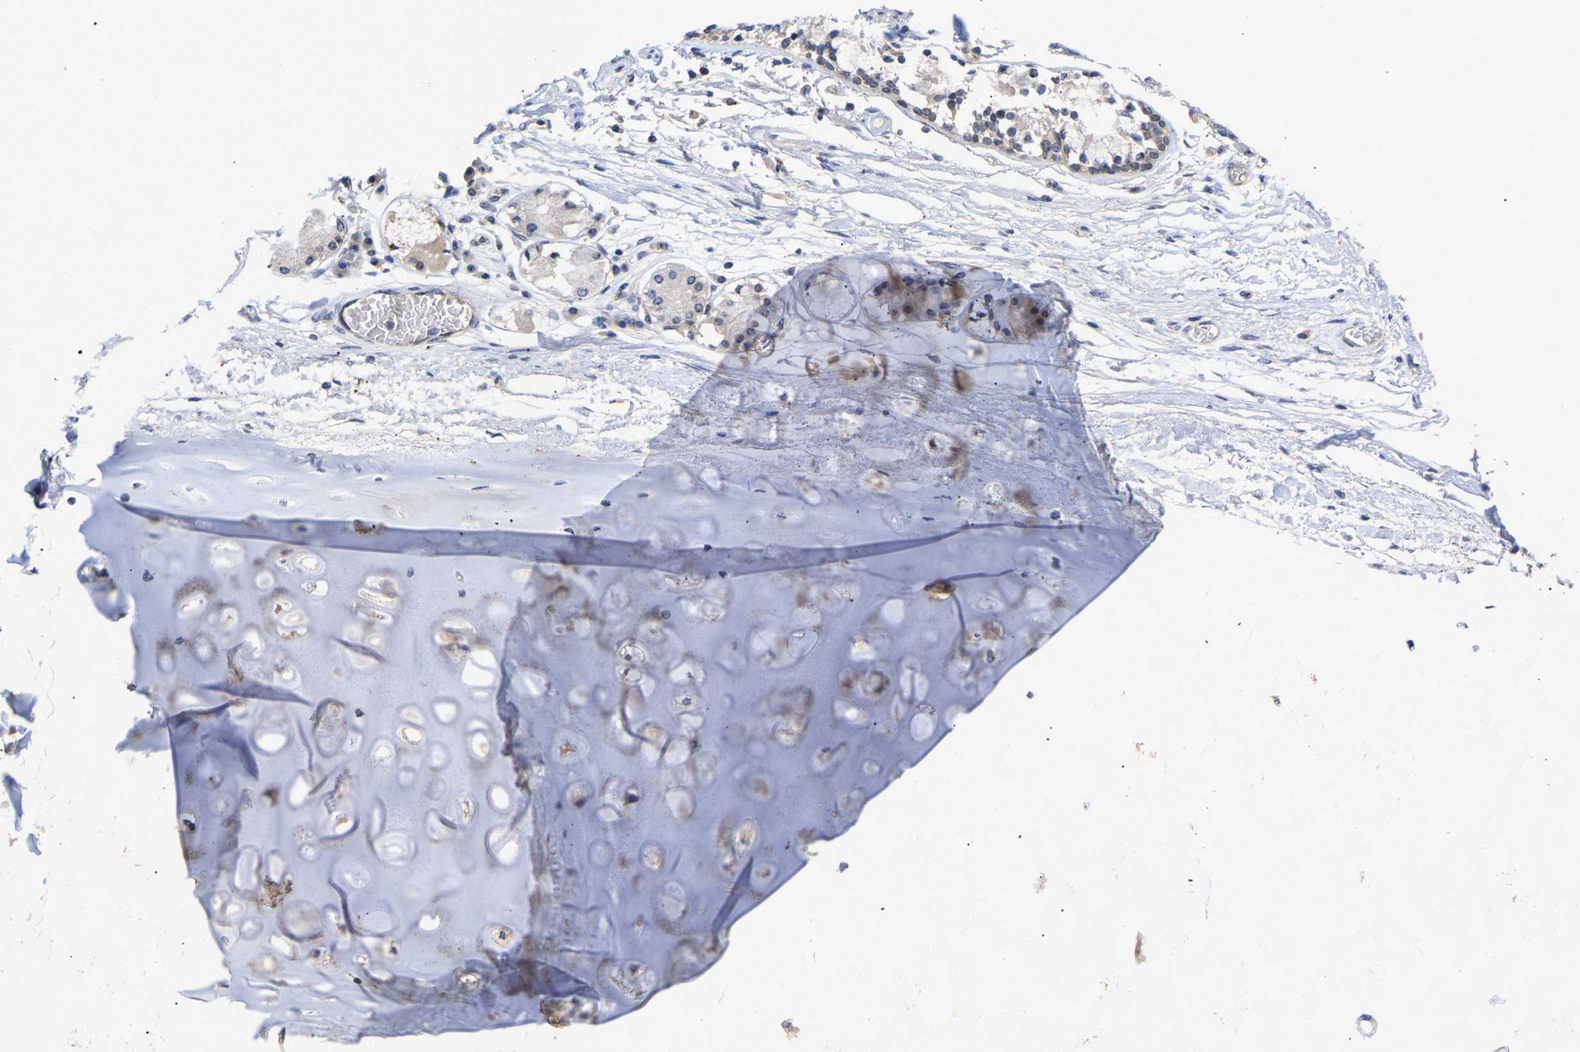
{"staining": {"intensity": "negative", "quantity": "none", "location": "none"}, "tissue": "adipose tissue", "cell_type": "Adipocytes", "image_type": "normal", "snomed": [{"axis": "morphology", "description": "Normal tissue, NOS"}, {"axis": "topography", "description": "Cartilage tissue"}, {"axis": "topography", "description": "Lung"}], "caption": "Immunohistochemical staining of benign adipose tissue demonstrates no significant expression in adipocytes. (Stains: DAB (3,3'-diaminobenzidine) immunohistochemistry with hematoxylin counter stain, Microscopy: brightfield microscopy at high magnification).", "gene": "NLE1", "patient": {"sex": "female", "age": 77}}